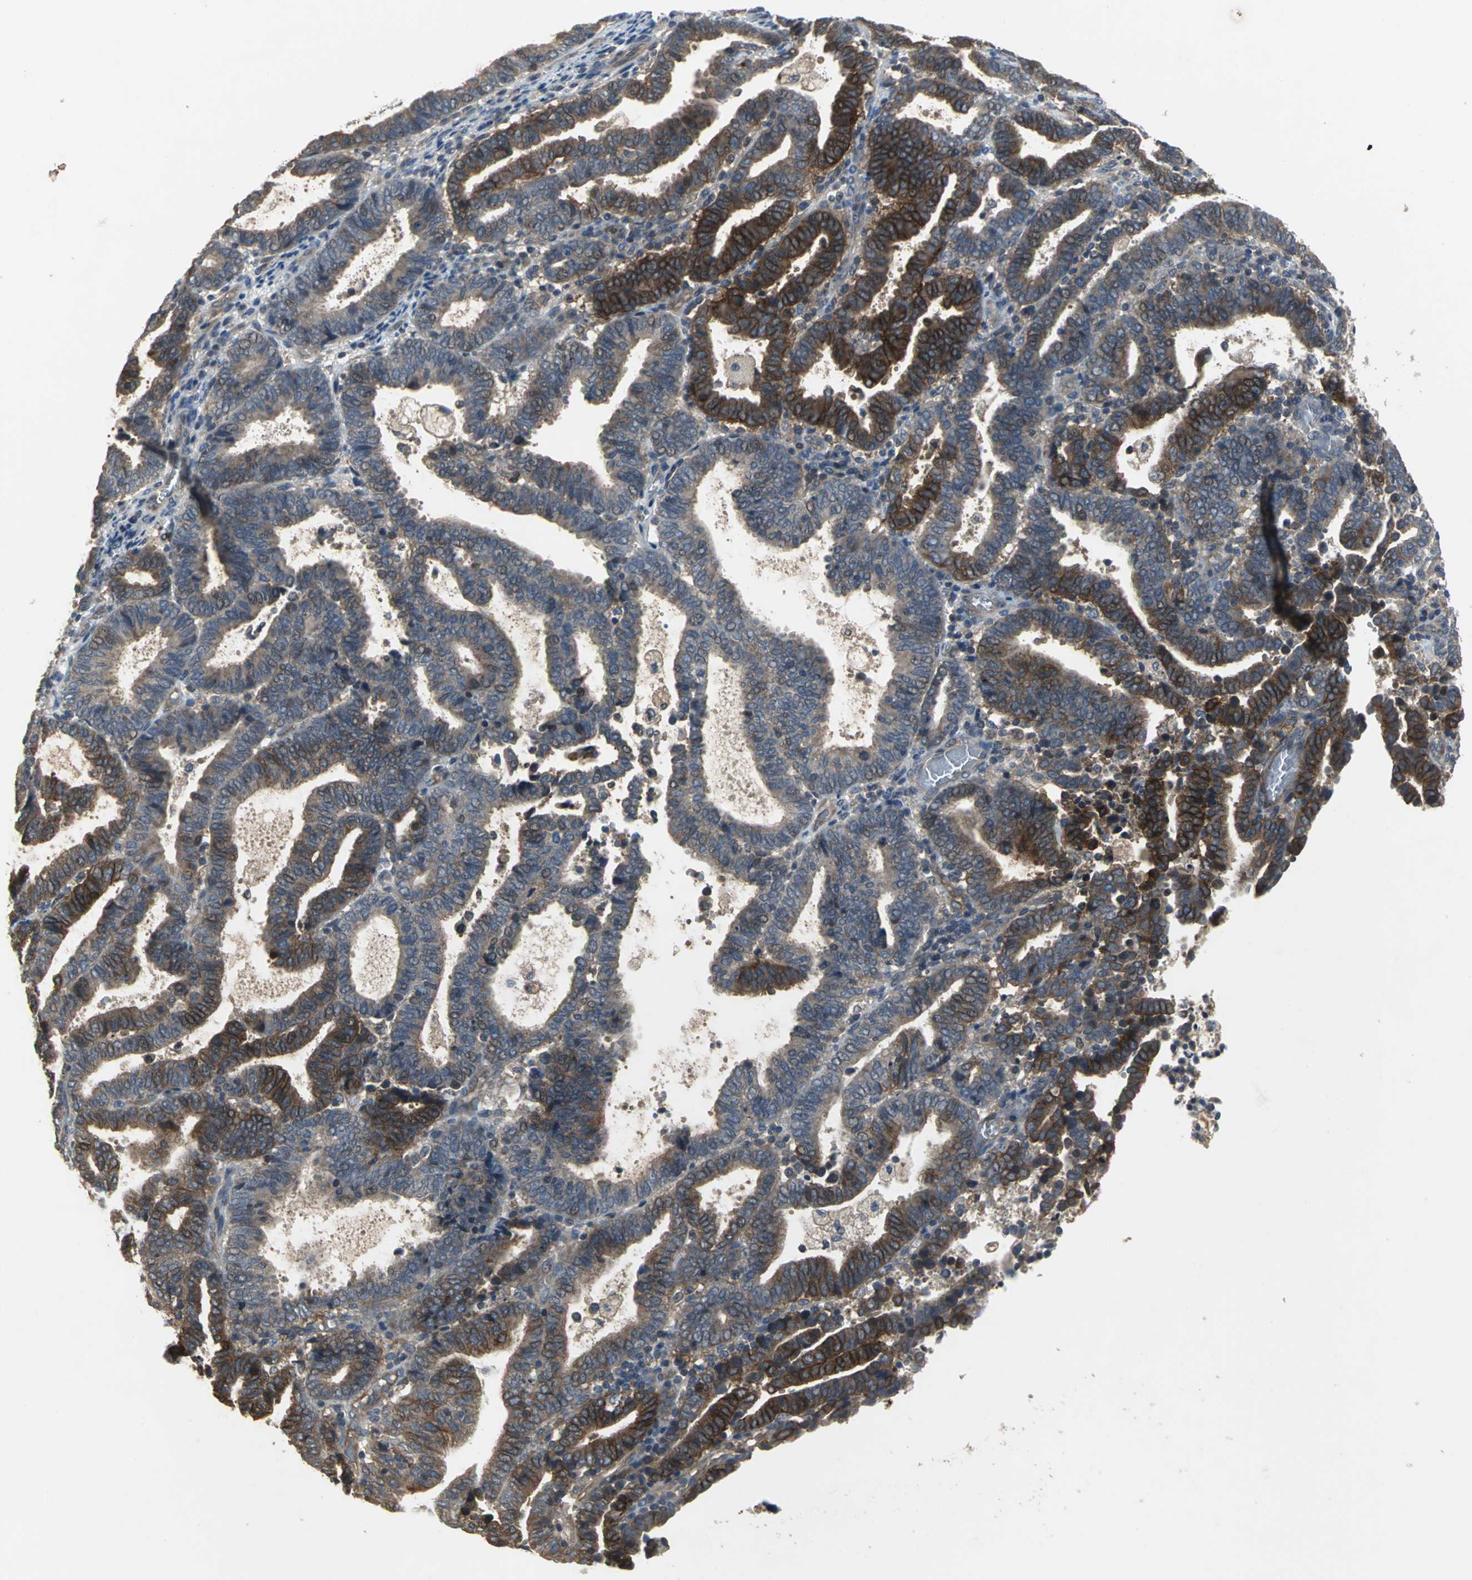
{"staining": {"intensity": "strong", "quantity": "25%-75%", "location": "cytoplasmic/membranous"}, "tissue": "endometrial cancer", "cell_type": "Tumor cells", "image_type": "cancer", "snomed": [{"axis": "morphology", "description": "Adenocarcinoma, NOS"}, {"axis": "topography", "description": "Uterus"}], "caption": "About 25%-75% of tumor cells in endometrial adenocarcinoma demonstrate strong cytoplasmic/membranous protein positivity as visualized by brown immunohistochemical staining.", "gene": "MET", "patient": {"sex": "female", "age": 83}}